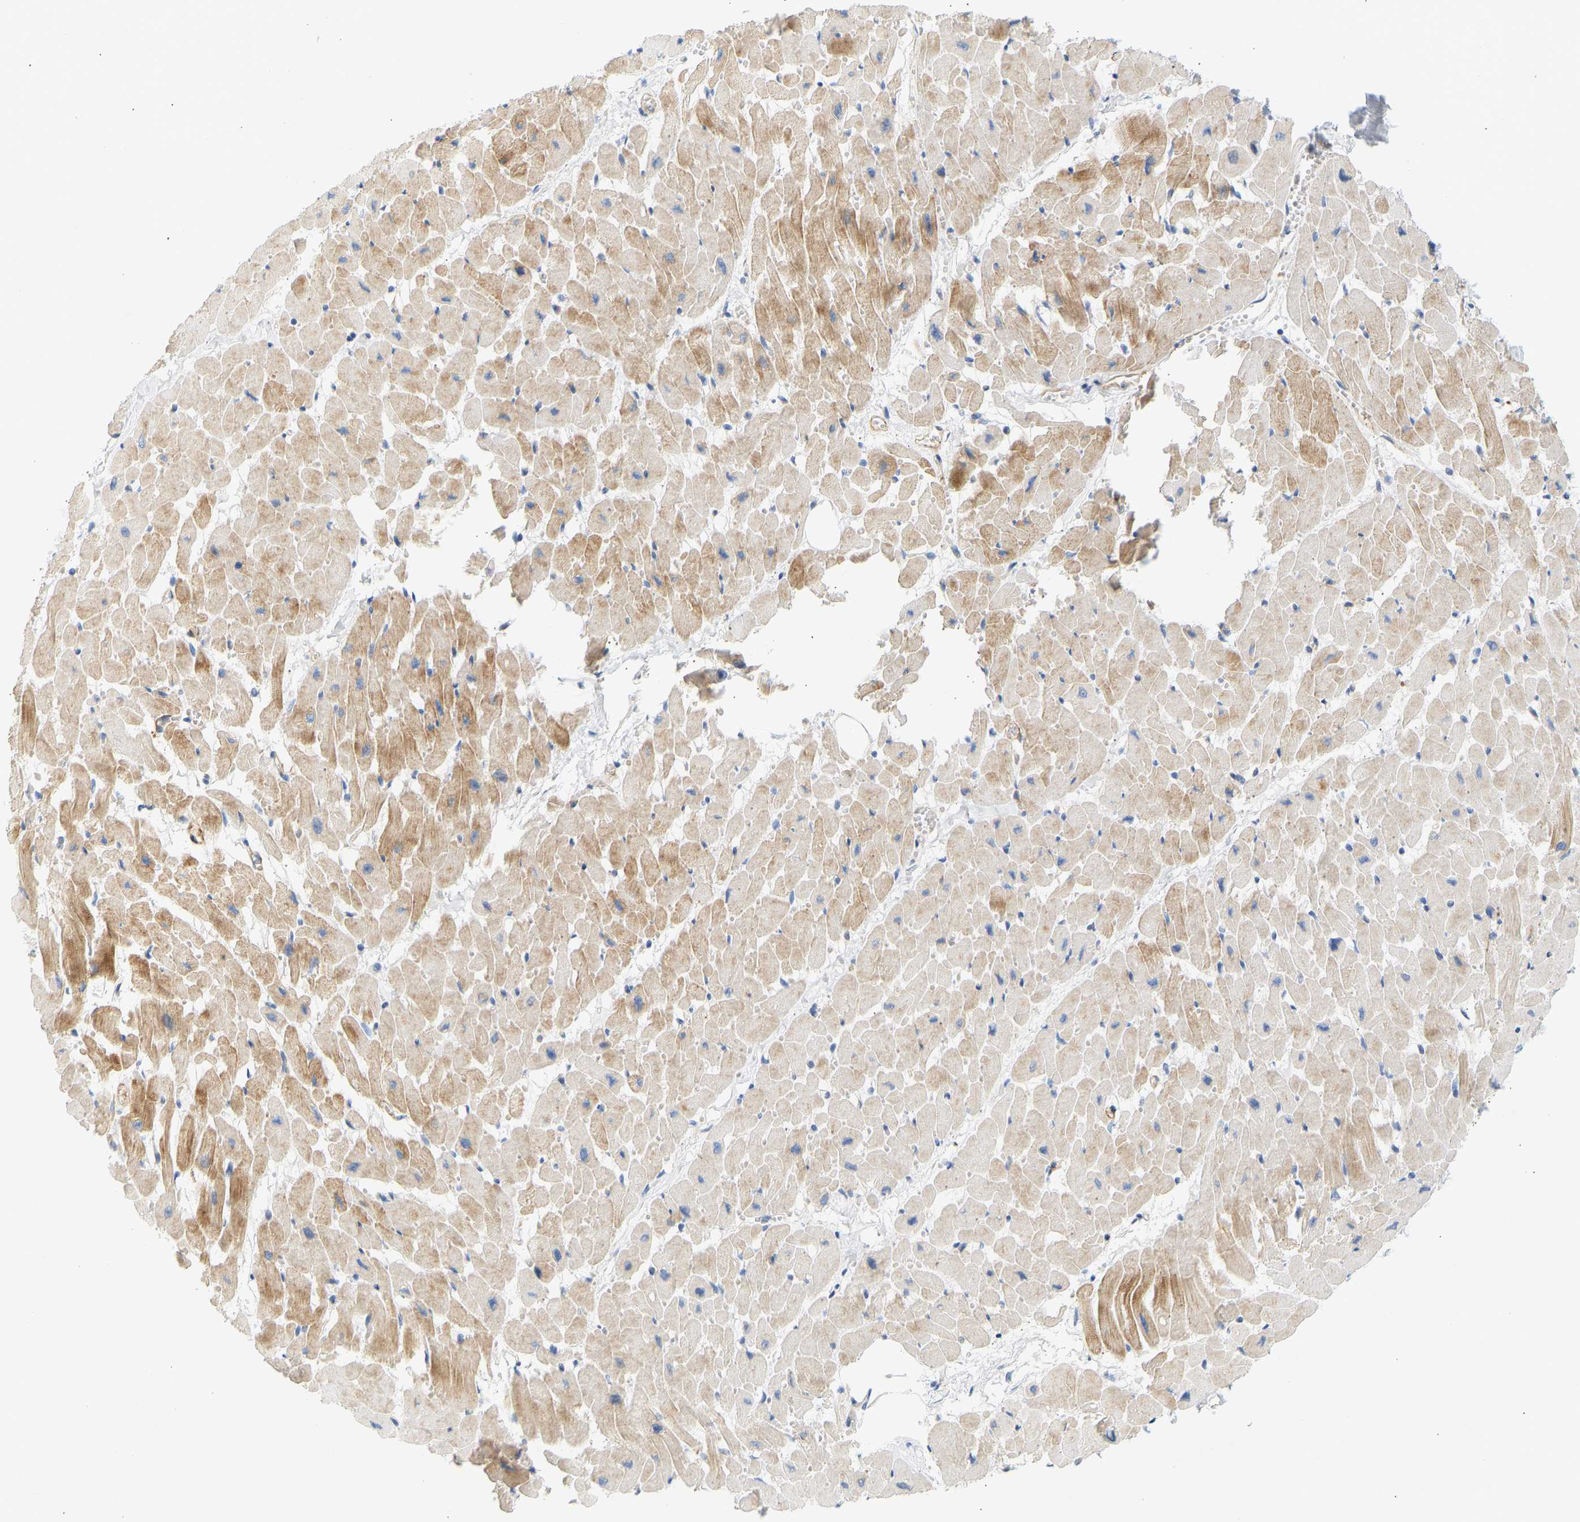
{"staining": {"intensity": "moderate", "quantity": ">75%", "location": "cytoplasmic/membranous"}, "tissue": "heart muscle", "cell_type": "Cardiomyocytes", "image_type": "normal", "snomed": [{"axis": "morphology", "description": "Normal tissue, NOS"}, {"axis": "topography", "description": "Heart"}], "caption": "Cardiomyocytes show medium levels of moderate cytoplasmic/membranous positivity in about >75% of cells in unremarkable heart muscle. The staining is performed using DAB brown chromogen to label protein expression. The nuclei are counter-stained blue using hematoxylin.", "gene": "SLC30A7", "patient": {"sex": "female", "age": 19}}